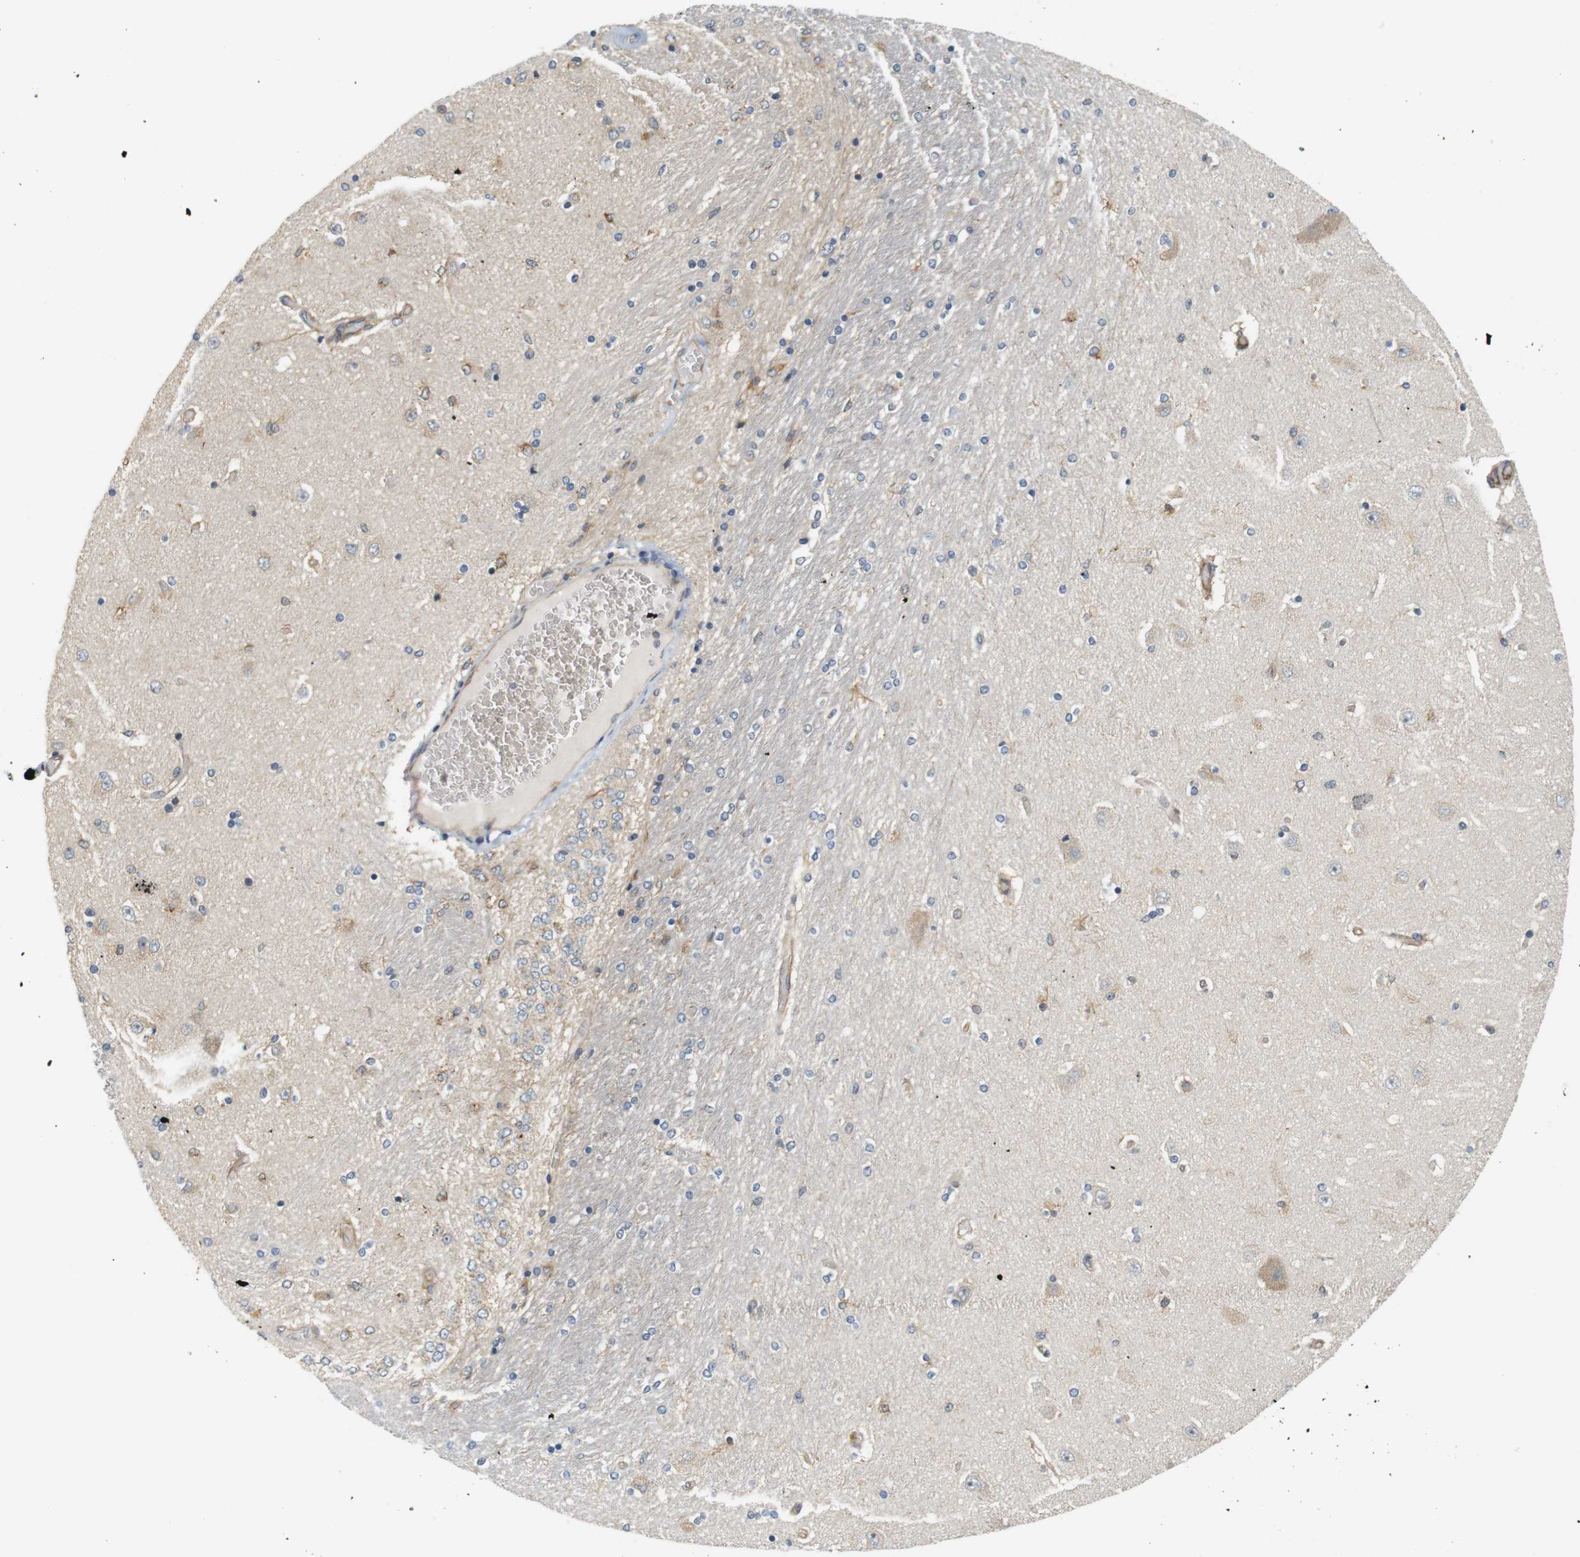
{"staining": {"intensity": "weak", "quantity": "<25%", "location": "cytoplasmic/membranous"}, "tissue": "hippocampus", "cell_type": "Glial cells", "image_type": "normal", "snomed": [{"axis": "morphology", "description": "Normal tissue, NOS"}, {"axis": "topography", "description": "Hippocampus"}], "caption": "Micrograph shows no protein expression in glial cells of unremarkable hippocampus.", "gene": "SH3GLB1", "patient": {"sex": "female", "age": 54}}